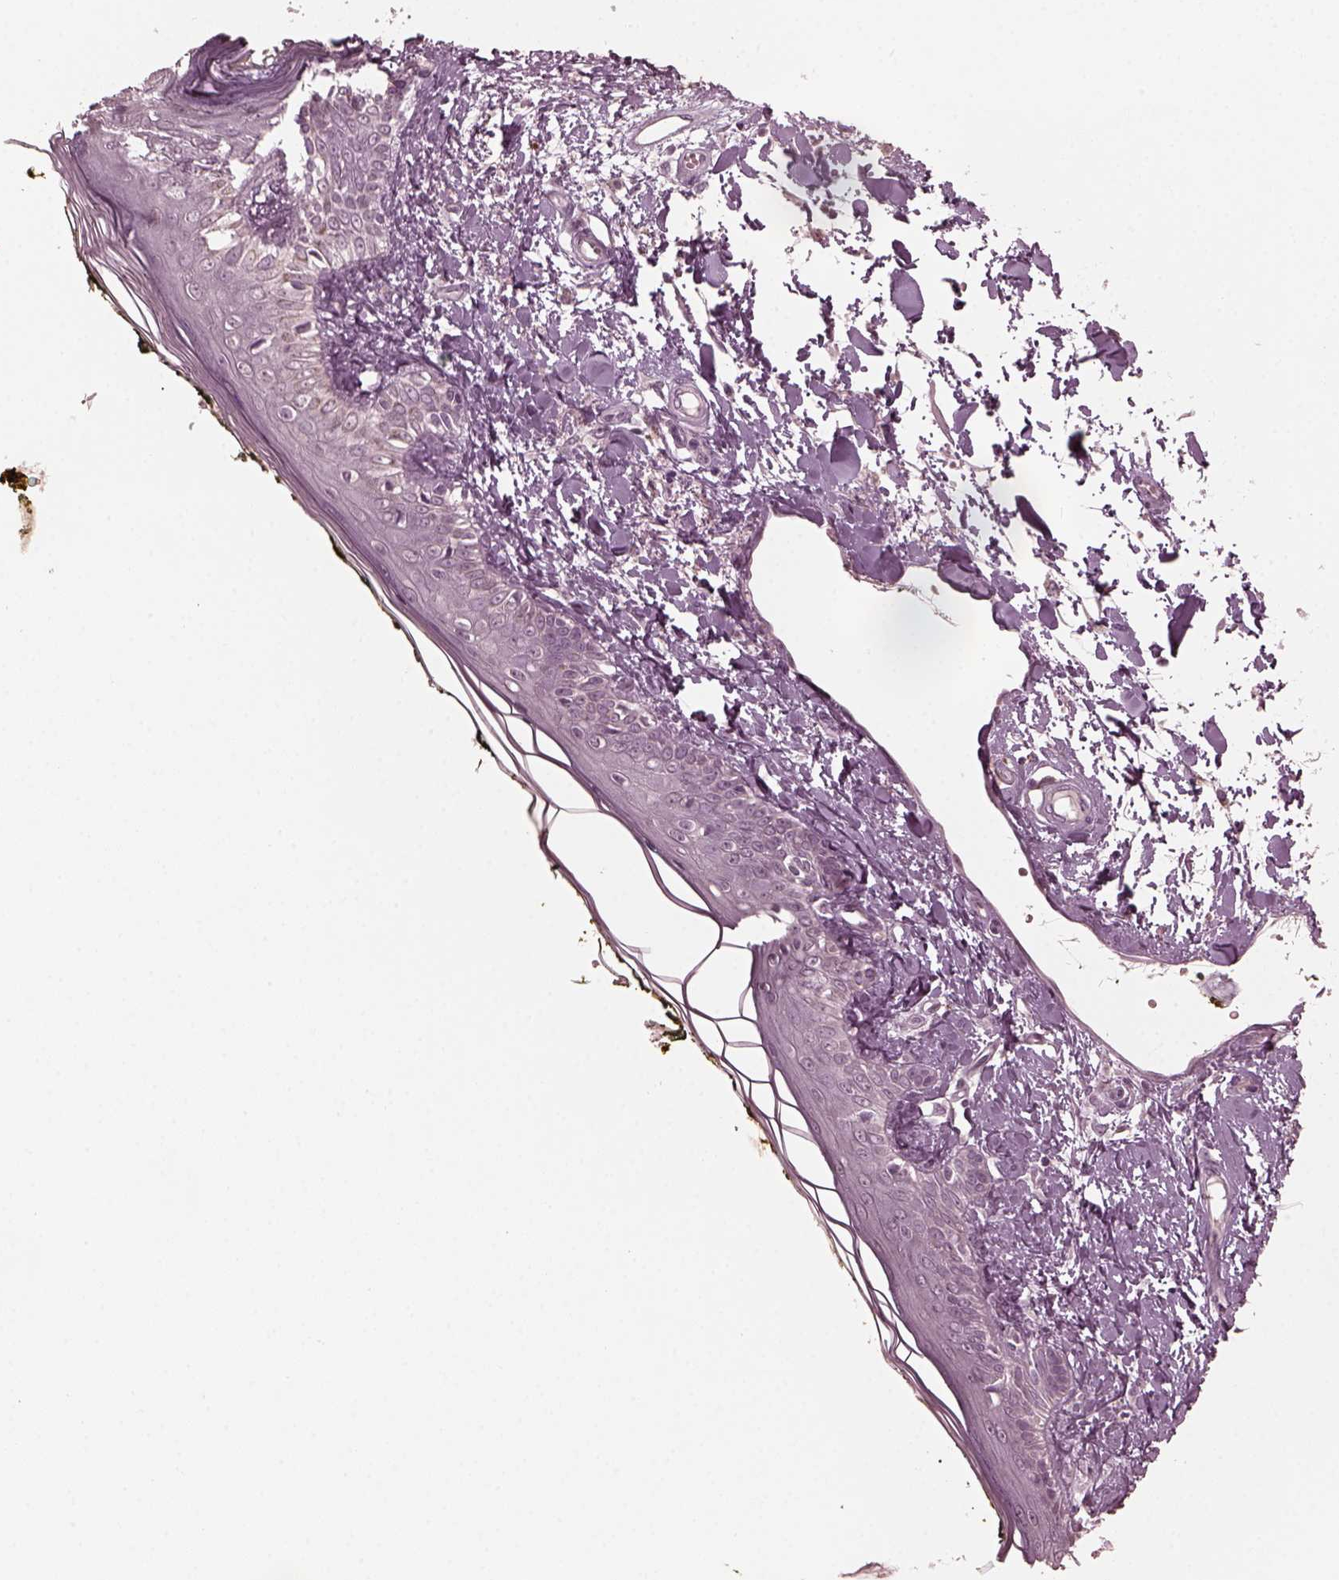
{"staining": {"intensity": "negative", "quantity": "none", "location": "none"}, "tissue": "skin", "cell_type": "Fibroblasts", "image_type": "normal", "snomed": [{"axis": "morphology", "description": "Normal tissue, NOS"}, {"axis": "topography", "description": "Skin"}], "caption": "IHC of unremarkable human skin shows no expression in fibroblasts.", "gene": "RCVRN", "patient": {"sex": "male", "age": 76}}